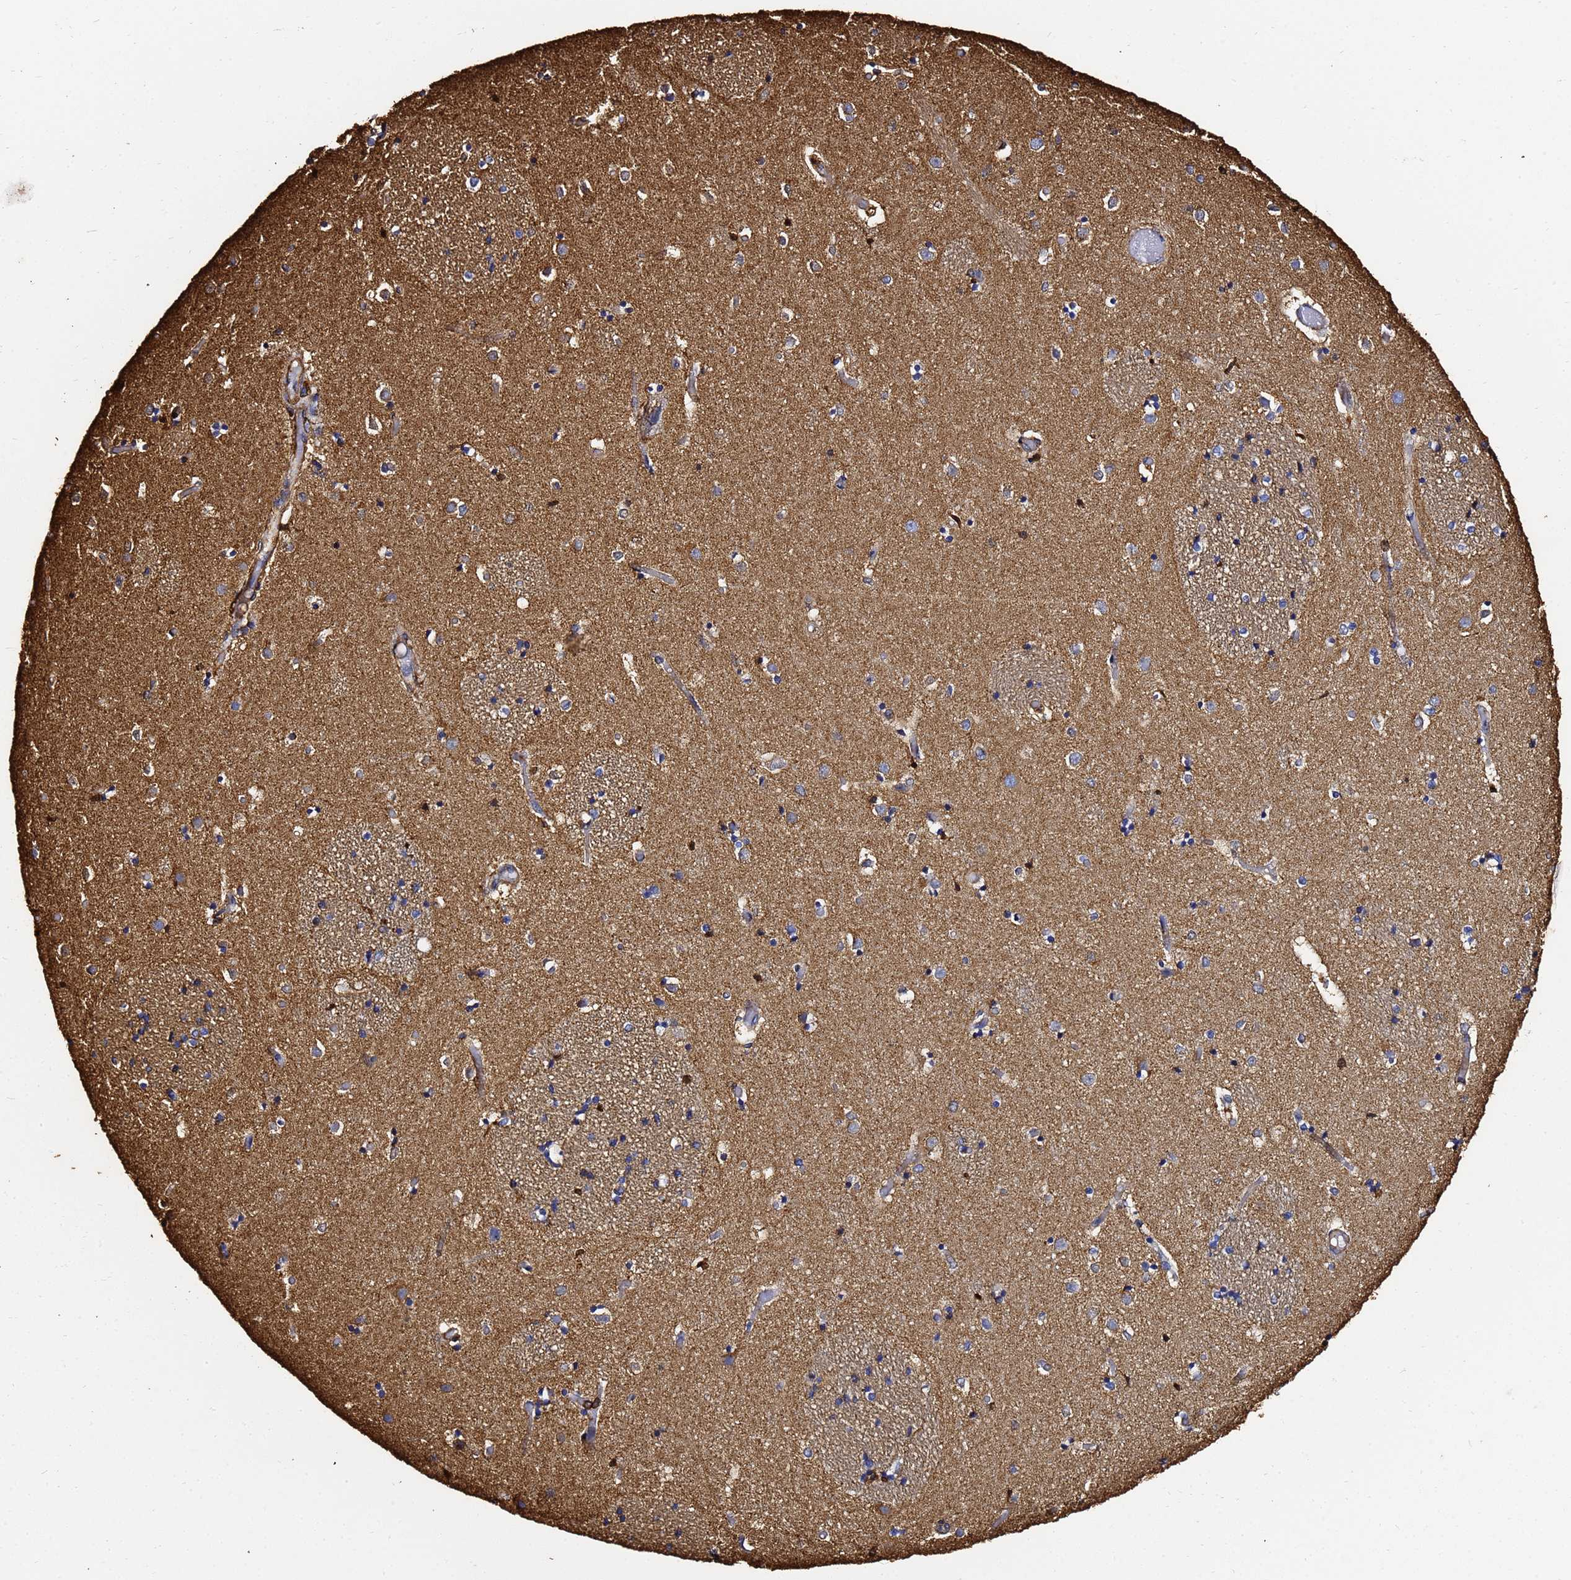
{"staining": {"intensity": "negative", "quantity": "none", "location": "none"}, "tissue": "caudate", "cell_type": "Glial cells", "image_type": "normal", "snomed": [{"axis": "morphology", "description": "Normal tissue, NOS"}, {"axis": "topography", "description": "Lateral ventricle wall"}], "caption": "DAB immunohistochemical staining of normal human caudate reveals no significant staining in glial cells.", "gene": "ACTA1", "patient": {"sex": "female", "age": 52}}